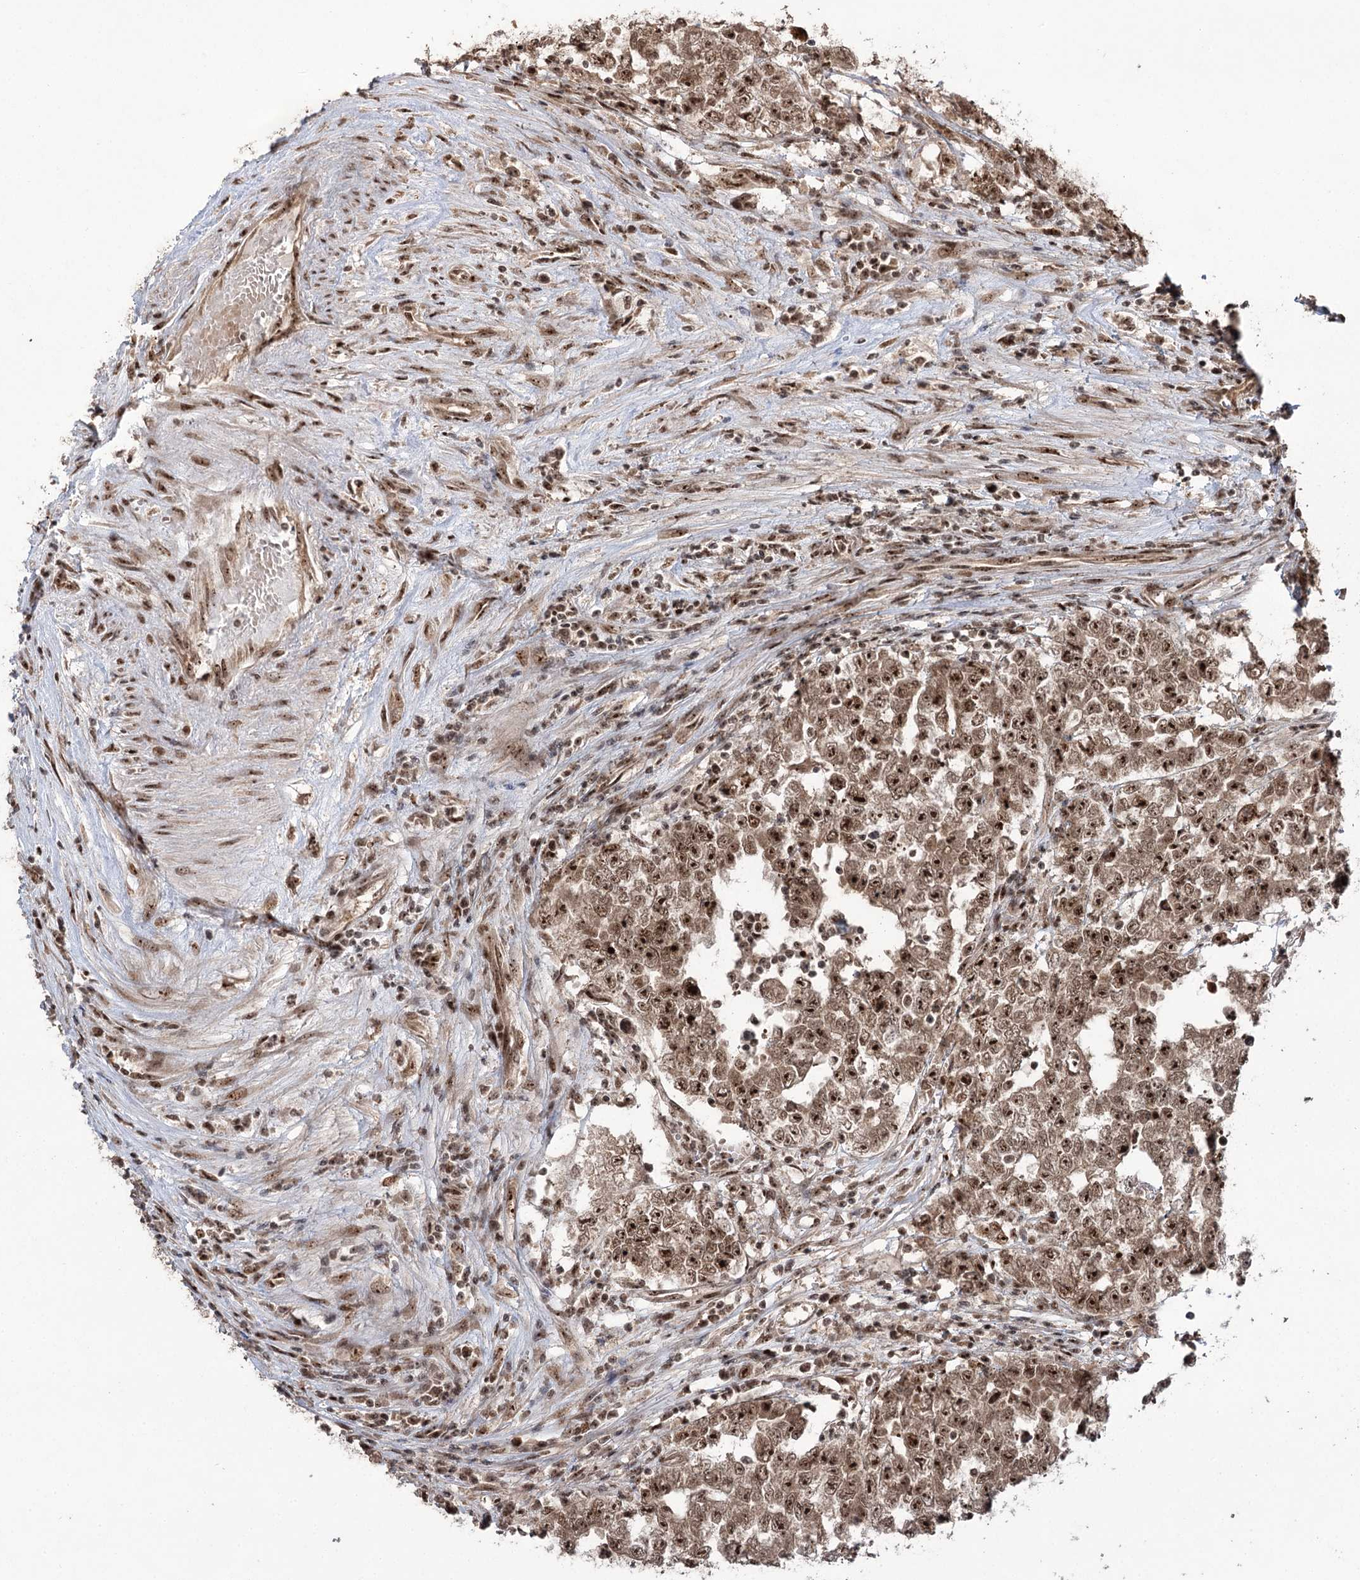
{"staining": {"intensity": "moderate", "quantity": ">75%", "location": "nuclear"}, "tissue": "testis cancer", "cell_type": "Tumor cells", "image_type": "cancer", "snomed": [{"axis": "morphology", "description": "Carcinoma, Embryonal, NOS"}, {"axis": "topography", "description": "Testis"}], "caption": "Immunohistochemical staining of human testis embryonal carcinoma shows moderate nuclear protein expression in about >75% of tumor cells. The staining was performed using DAB (3,3'-diaminobenzidine) to visualize the protein expression in brown, while the nuclei were stained in blue with hematoxylin (Magnification: 20x).", "gene": "ERCC3", "patient": {"sex": "male", "age": 25}}